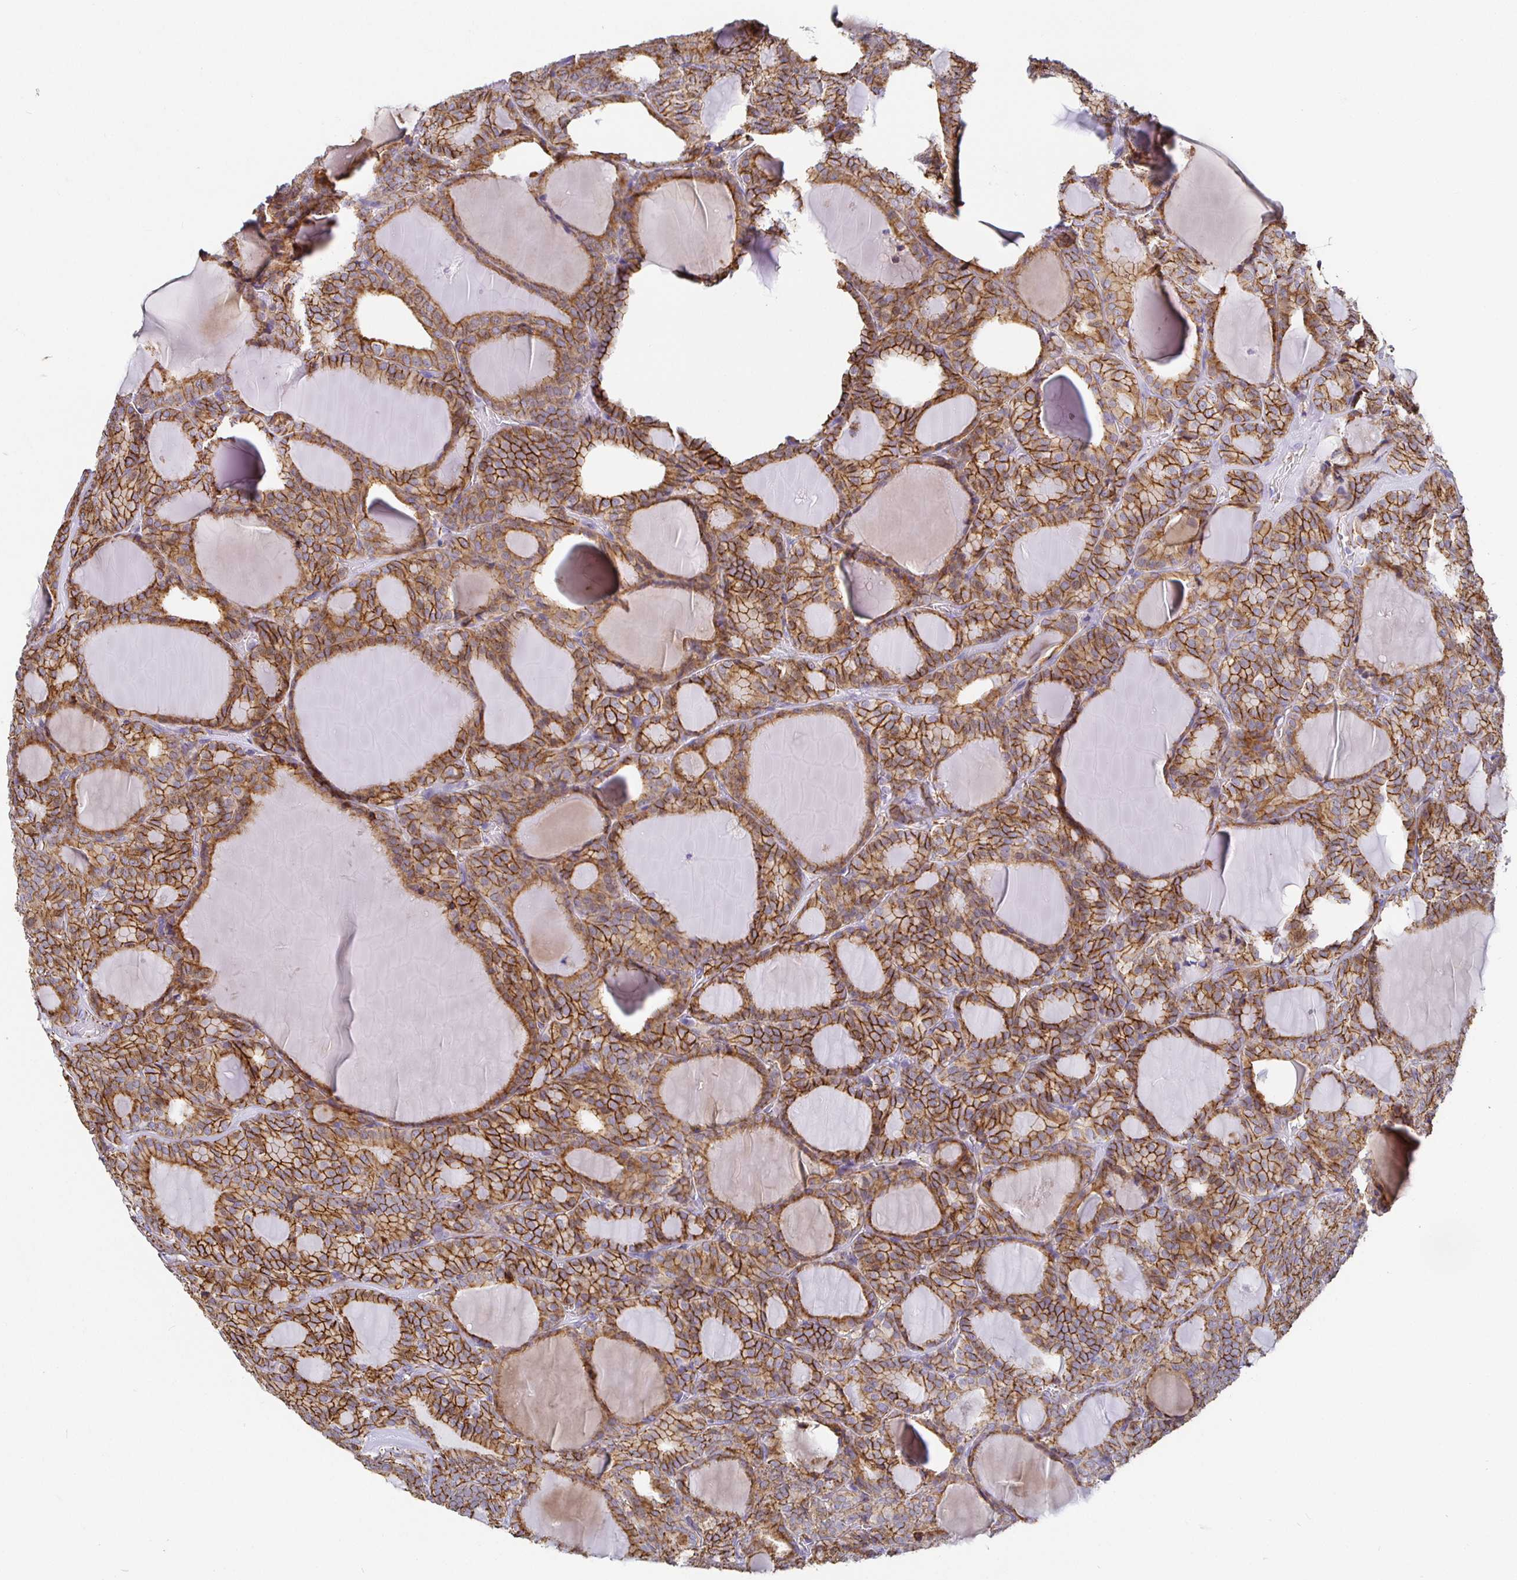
{"staining": {"intensity": "moderate", "quantity": ">75%", "location": "cytoplasmic/membranous"}, "tissue": "thyroid cancer", "cell_type": "Tumor cells", "image_type": "cancer", "snomed": [{"axis": "morphology", "description": "Follicular adenoma carcinoma, NOS"}, {"axis": "topography", "description": "Thyroid gland"}], "caption": "High-power microscopy captured an IHC micrograph of thyroid cancer (follicular adenoma carcinoma), revealing moderate cytoplasmic/membranous staining in approximately >75% of tumor cells.", "gene": "PIWIL3", "patient": {"sex": "male", "age": 74}}